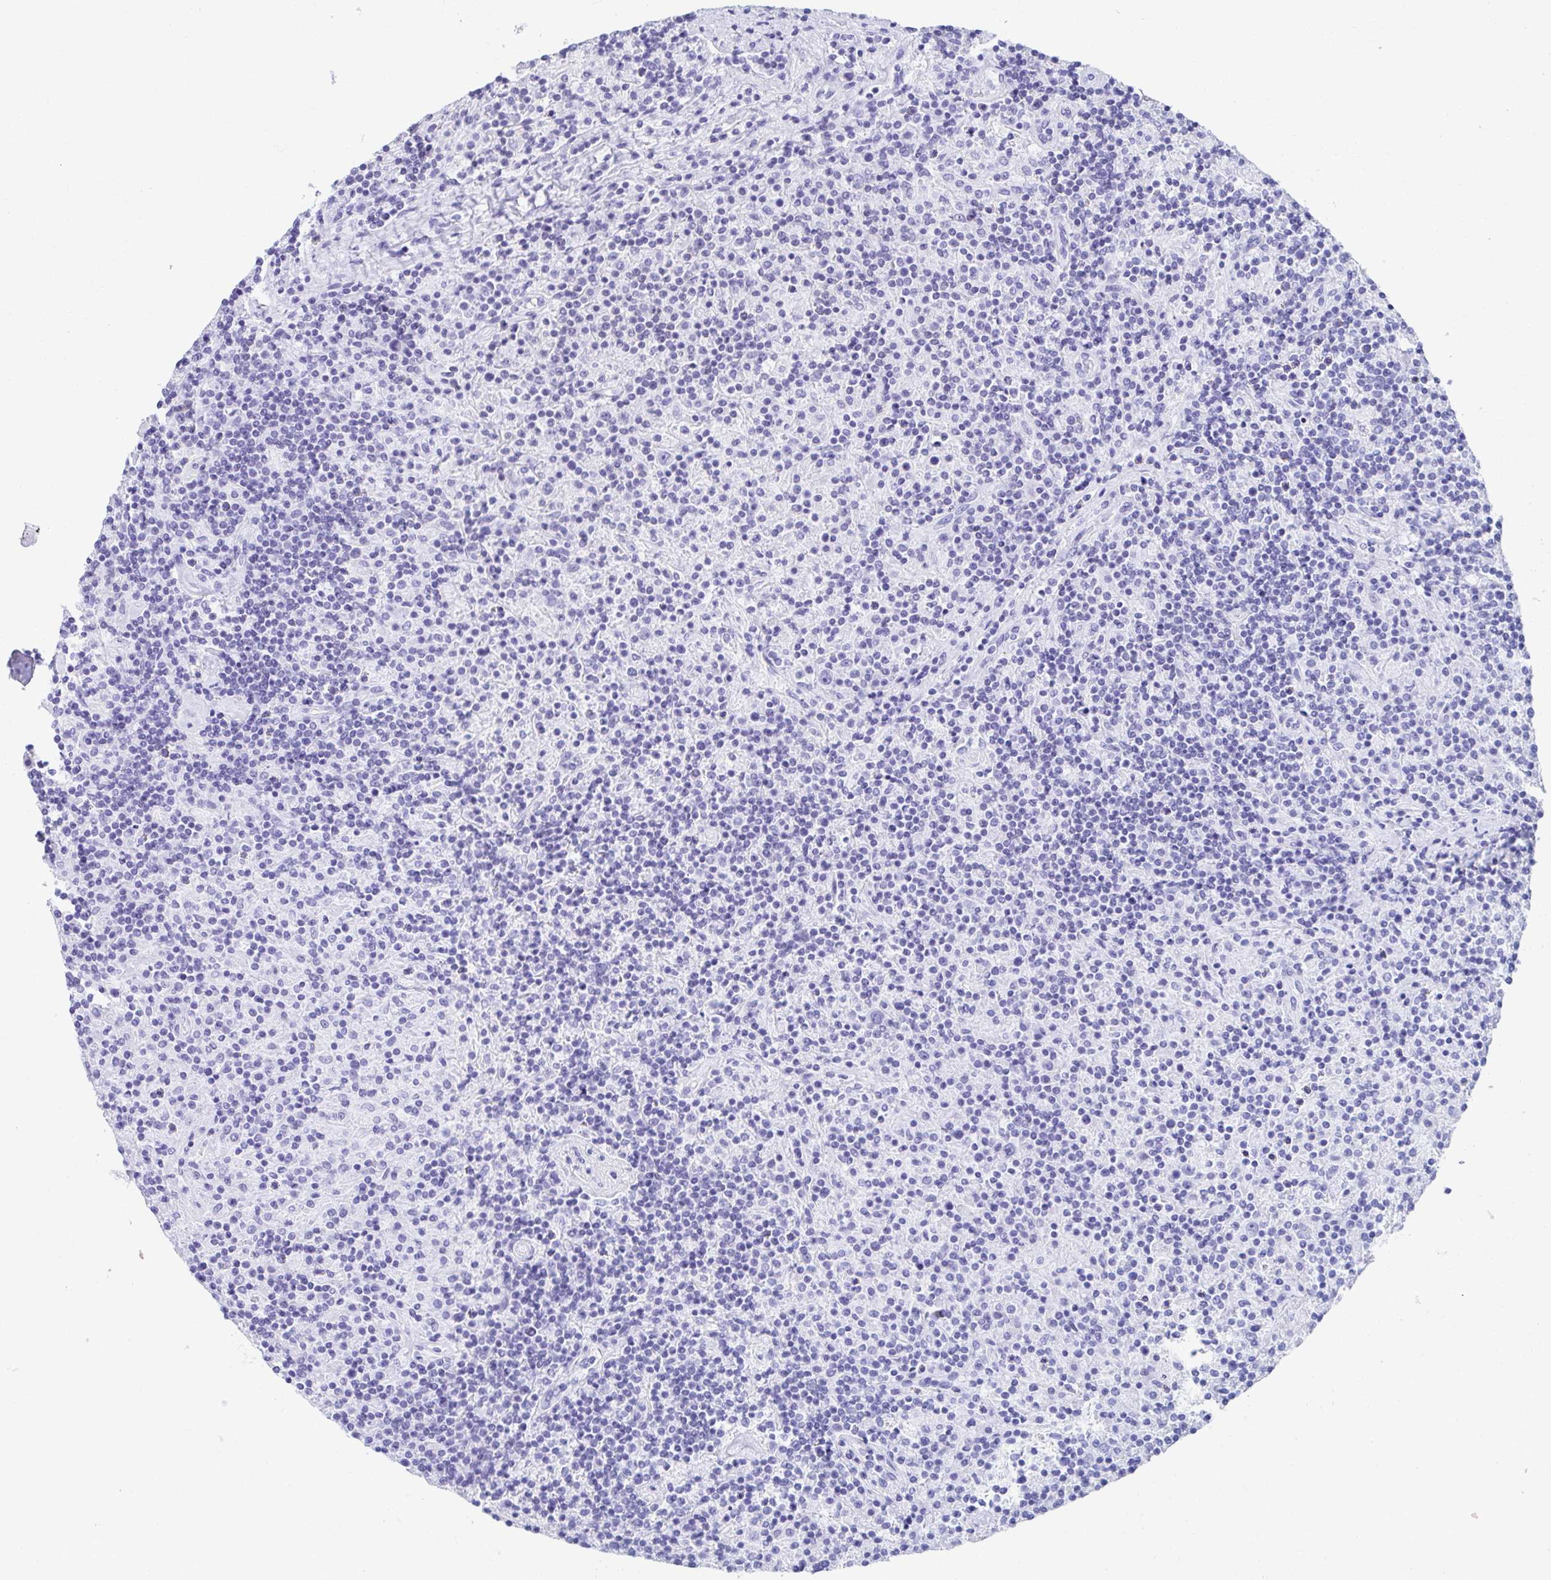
{"staining": {"intensity": "negative", "quantity": "none", "location": "none"}, "tissue": "lymphoma", "cell_type": "Tumor cells", "image_type": "cancer", "snomed": [{"axis": "morphology", "description": "Hodgkin's disease, NOS"}, {"axis": "topography", "description": "Lymph node"}], "caption": "Lymphoma was stained to show a protein in brown. There is no significant positivity in tumor cells.", "gene": "CD7", "patient": {"sex": "male", "age": 70}}